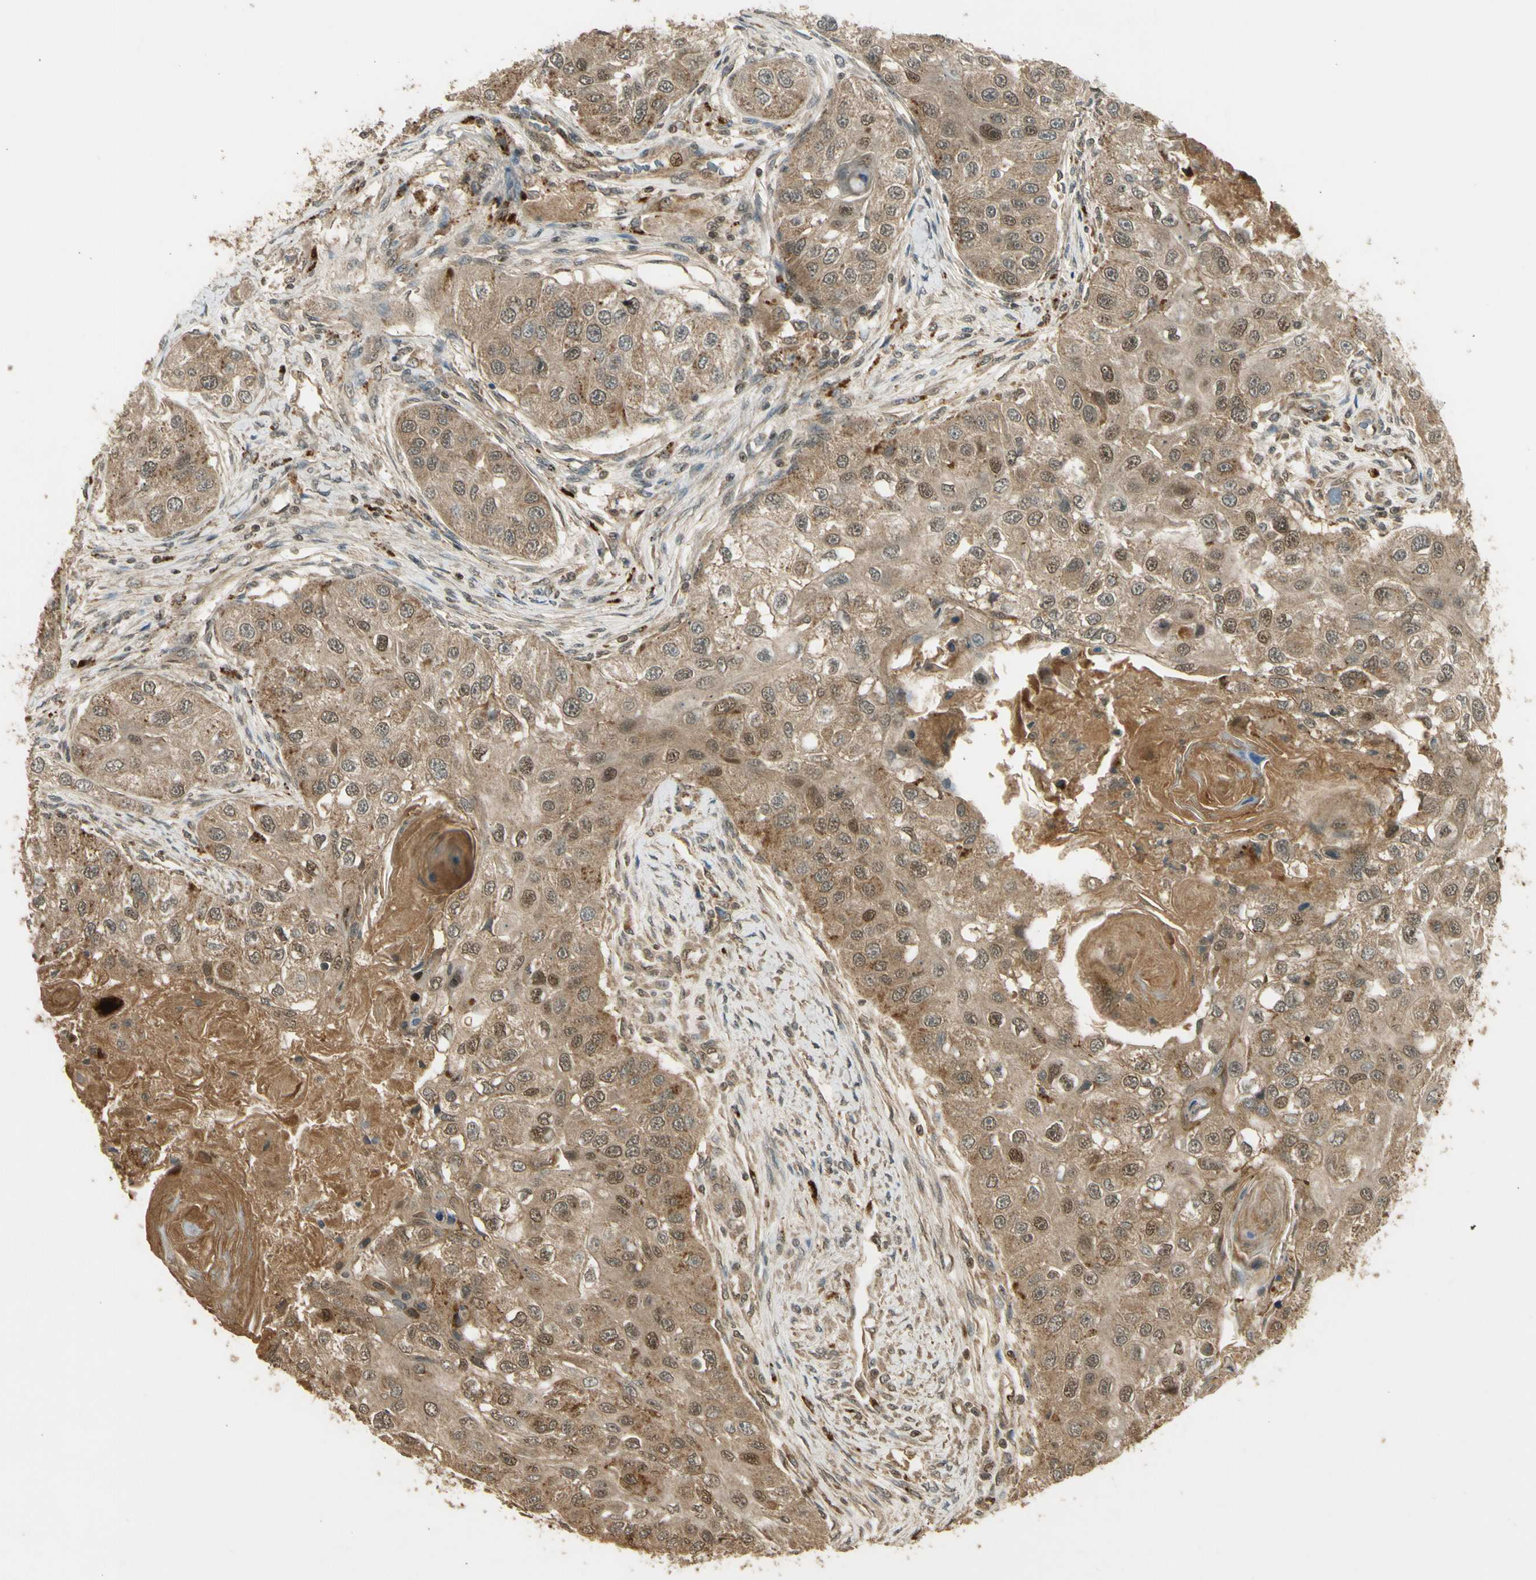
{"staining": {"intensity": "moderate", "quantity": ">75%", "location": "cytoplasmic/membranous,nuclear"}, "tissue": "head and neck cancer", "cell_type": "Tumor cells", "image_type": "cancer", "snomed": [{"axis": "morphology", "description": "Normal tissue, NOS"}, {"axis": "morphology", "description": "Squamous cell carcinoma, NOS"}, {"axis": "topography", "description": "Skeletal muscle"}, {"axis": "topography", "description": "Head-Neck"}], "caption": "IHC of head and neck squamous cell carcinoma demonstrates medium levels of moderate cytoplasmic/membranous and nuclear staining in approximately >75% of tumor cells.", "gene": "GMEB2", "patient": {"sex": "male", "age": 51}}